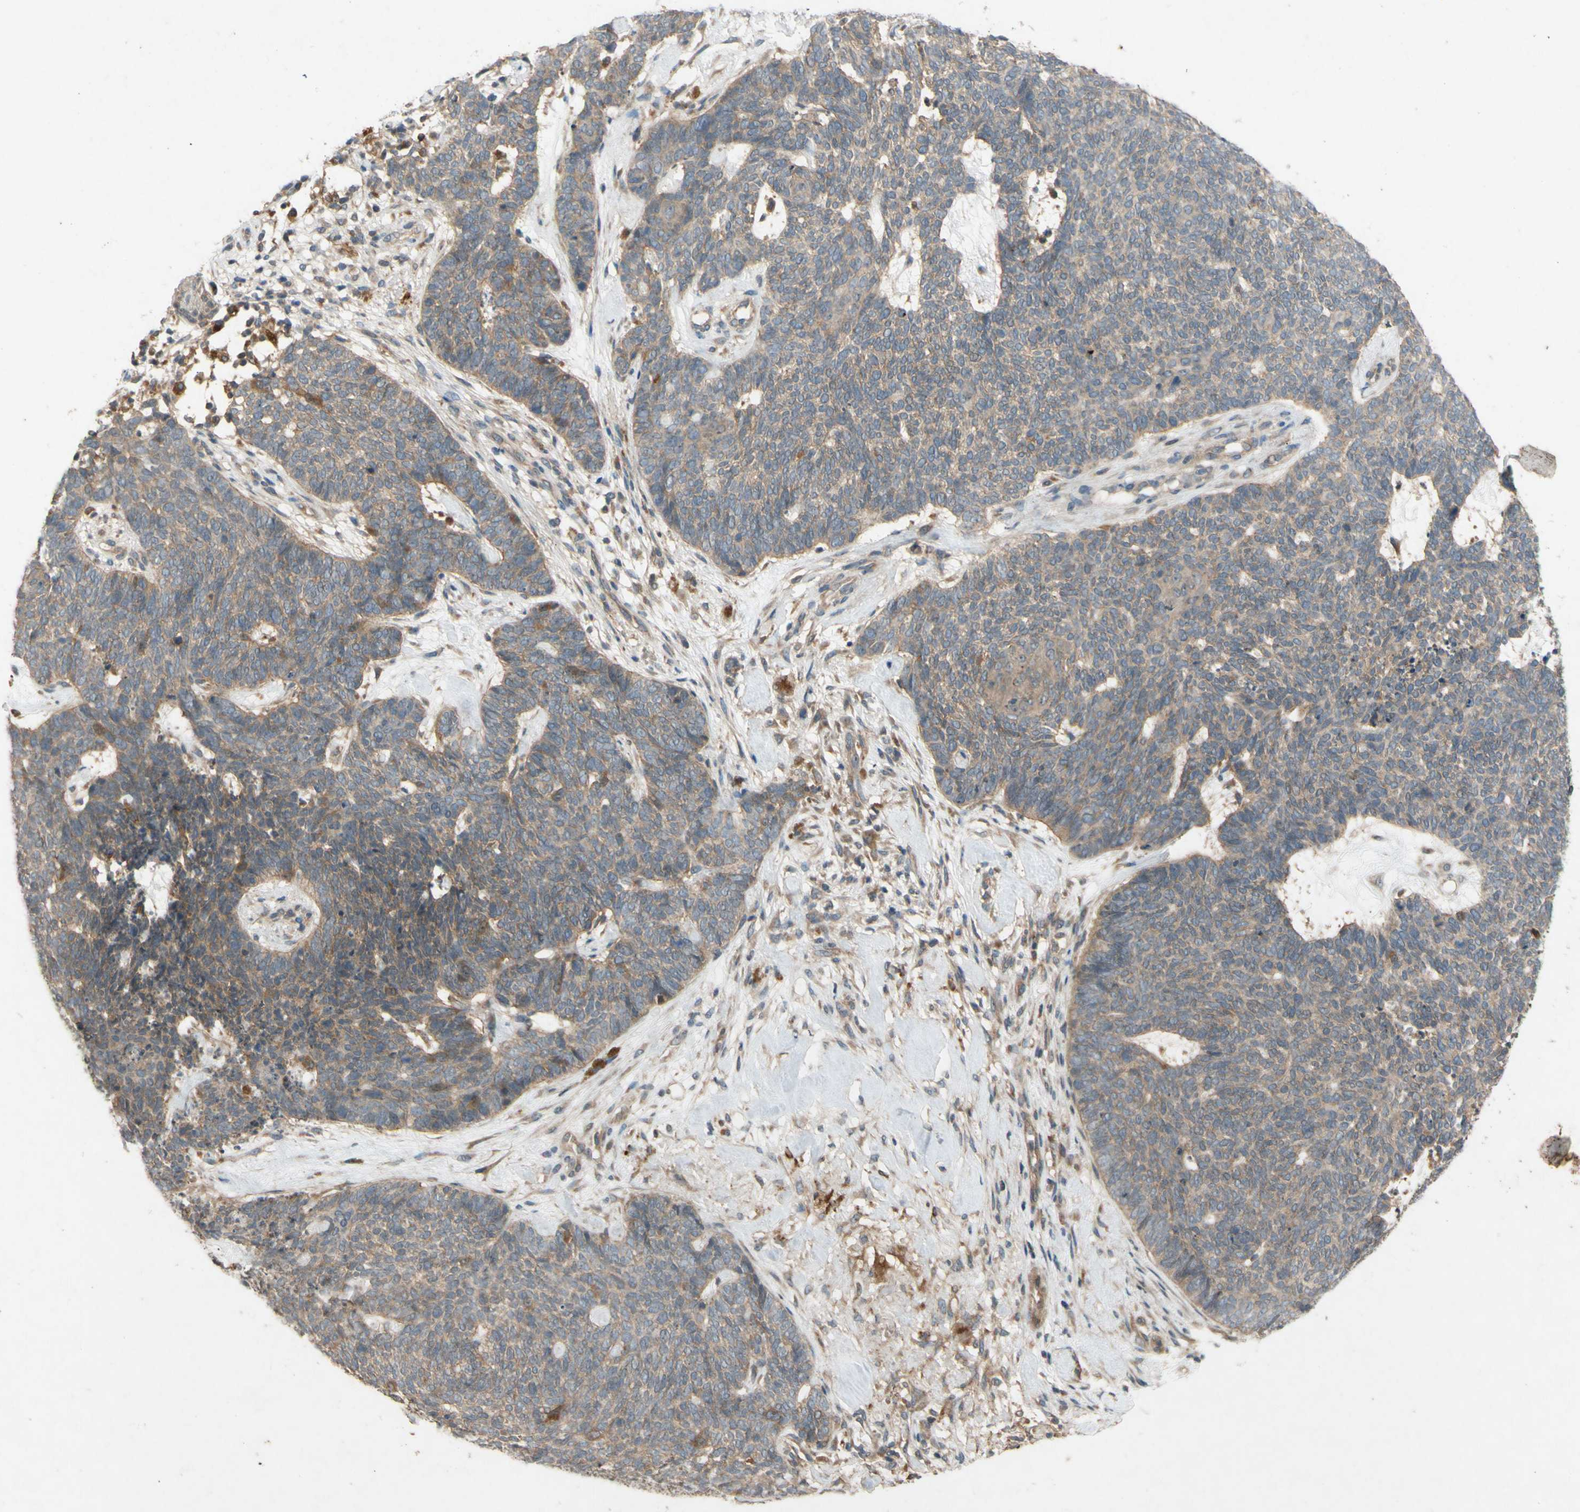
{"staining": {"intensity": "weak", "quantity": ">75%", "location": "cytoplasmic/membranous"}, "tissue": "skin cancer", "cell_type": "Tumor cells", "image_type": "cancer", "snomed": [{"axis": "morphology", "description": "Basal cell carcinoma"}, {"axis": "topography", "description": "Skin"}], "caption": "The micrograph demonstrates staining of skin cancer, revealing weak cytoplasmic/membranous protein staining (brown color) within tumor cells.", "gene": "ATP6V1F", "patient": {"sex": "female", "age": 84}}